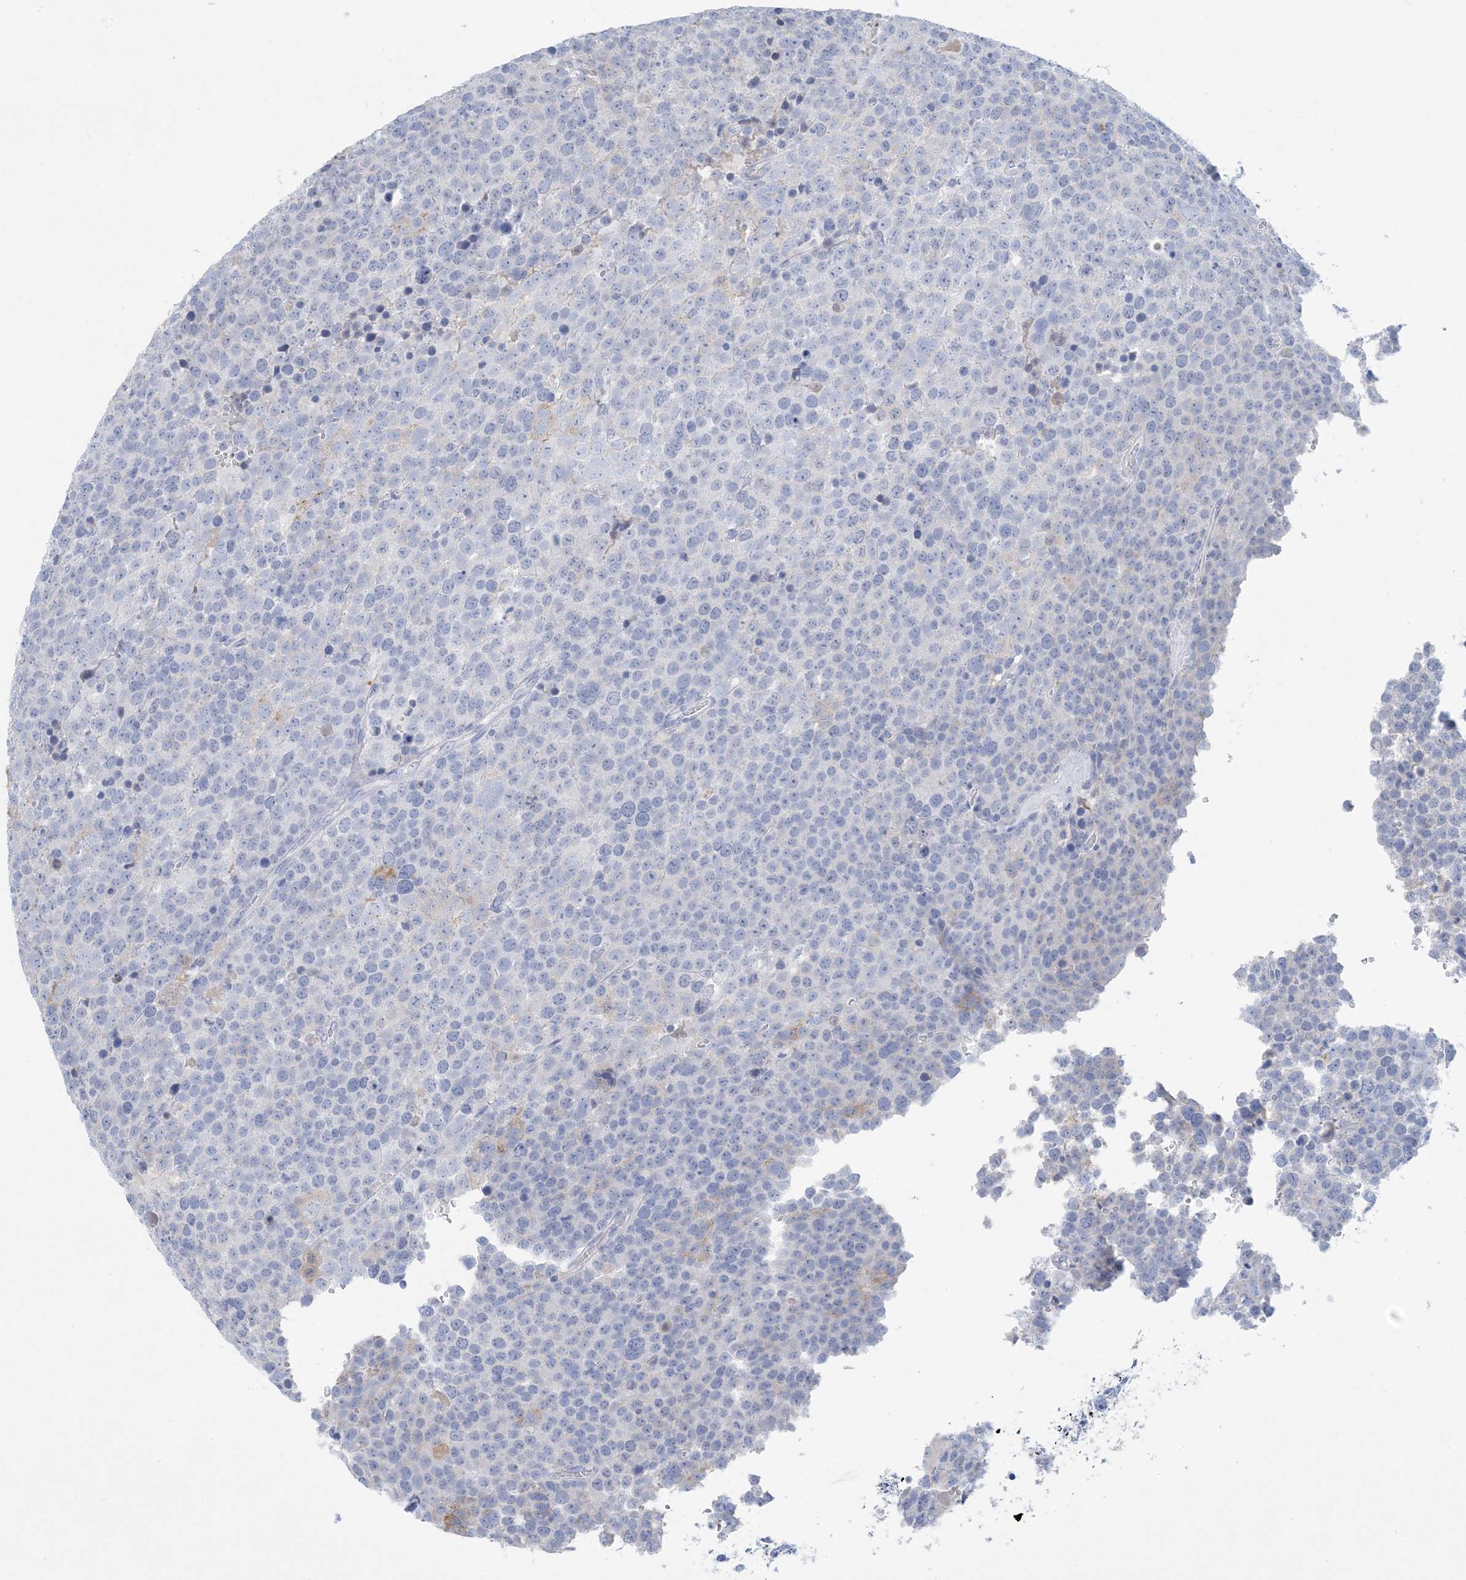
{"staining": {"intensity": "negative", "quantity": "none", "location": "none"}, "tissue": "testis cancer", "cell_type": "Tumor cells", "image_type": "cancer", "snomed": [{"axis": "morphology", "description": "Seminoma, NOS"}, {"axis": "topography", "description": "Testis"}], "caption": "High magnification brightfield microscopy of testis cancer (seminoma) stained with DAB (brown) and counterstained with hematoxylin (blue): tumor cells show no significant staining.", "gene": "SH3YL1", "patient": {"sex": "male", "age": 71}}